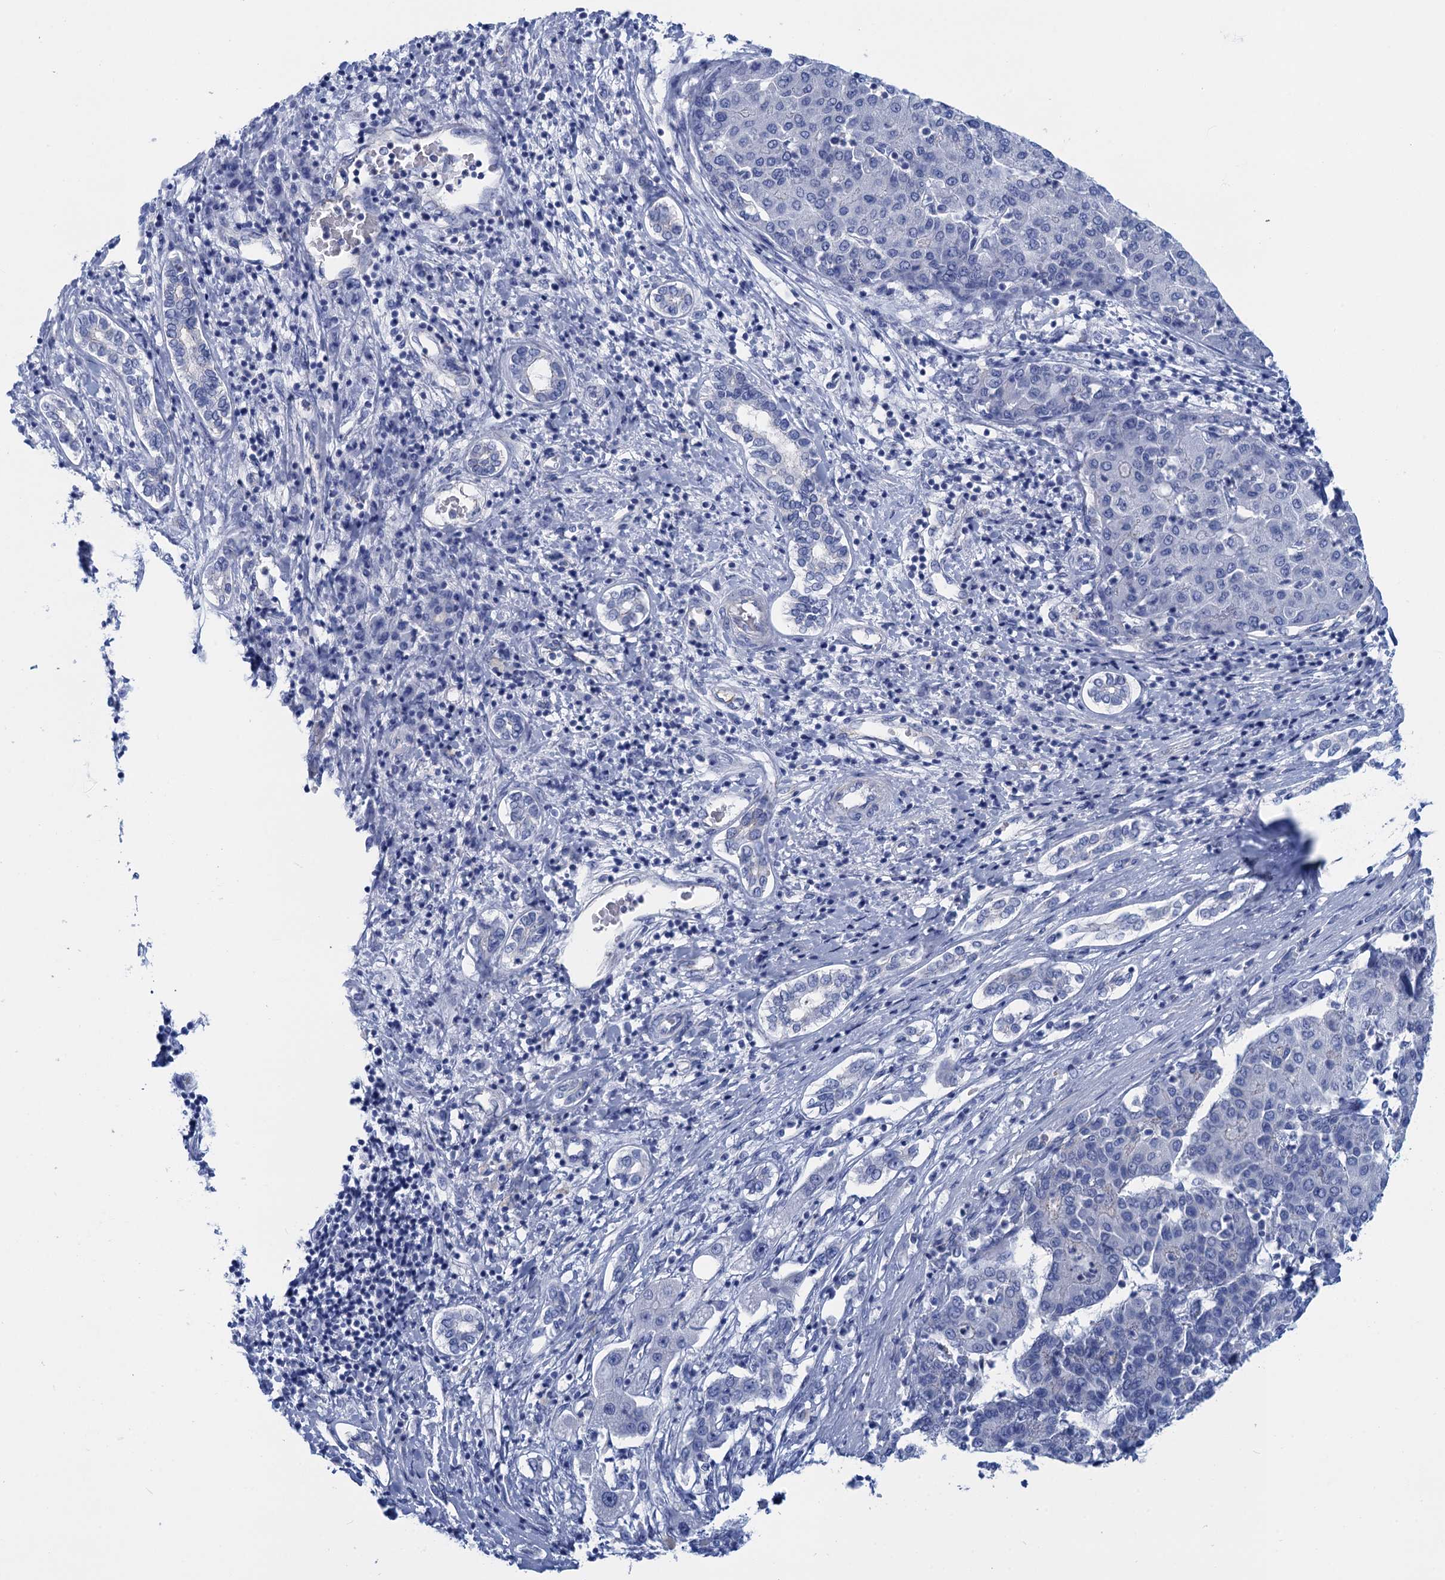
{"staining": {"intensity": "negative", "quantity": "none", "location": "none"}, "tissue": "liver cancer", "cell_type": "Tumor cells", "image_type": "cancer", "snomed": [{"axis": "morphology", "description": "Carcinoma, Hepatocellular, NOS"}, {"axis": "topography", "description": "Liver"}], "caption": "Immunohistochemical staining of liver hepatocellular carcinoma demonstrates no significant positivity in tumor cells.", "gene": "CALML5", "patient": {"sex": "male", "age": 65}}